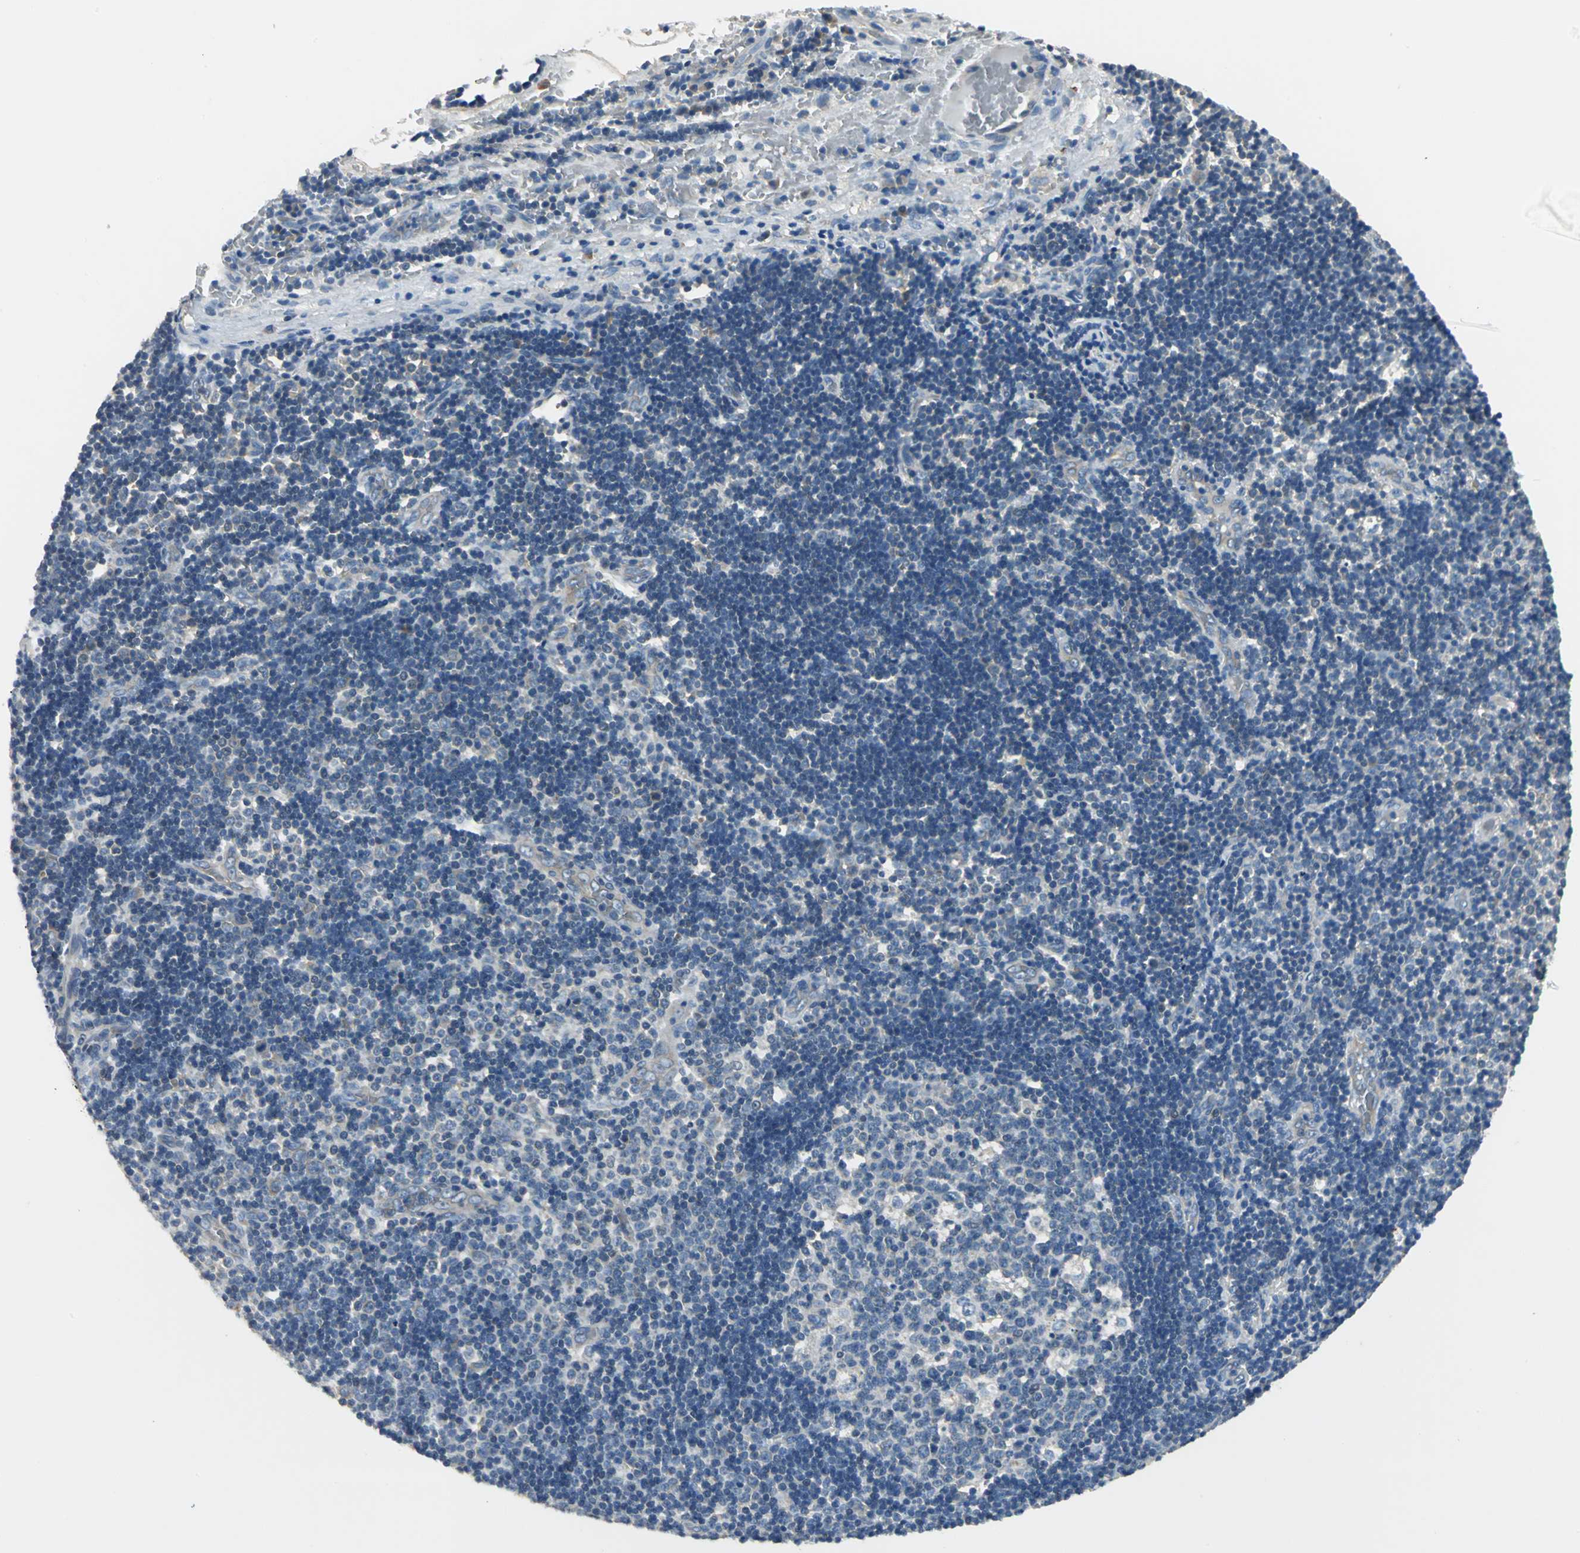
{"staining": {"intensity": "negative", "quantity": "none", "location": "none"}, "tissue": "lymph node", "cell_type": "Germinal center cells", "image_type": "normal", "snomed": [{"axis": "morphology", "description": "Normal tissue, NOS"}, {"axis": "topography", "description": "Lymph node"}, {"axis": "topography", "description": "Salivary gland"}], "caption": "The immunohistochemistry (IHC) micrograph has no significant staining in germinal center cells of lymph node. Nuclei are stained in blue.", "gene": "SLC16A7", "patient": {"sex": "male", "age": 8}}